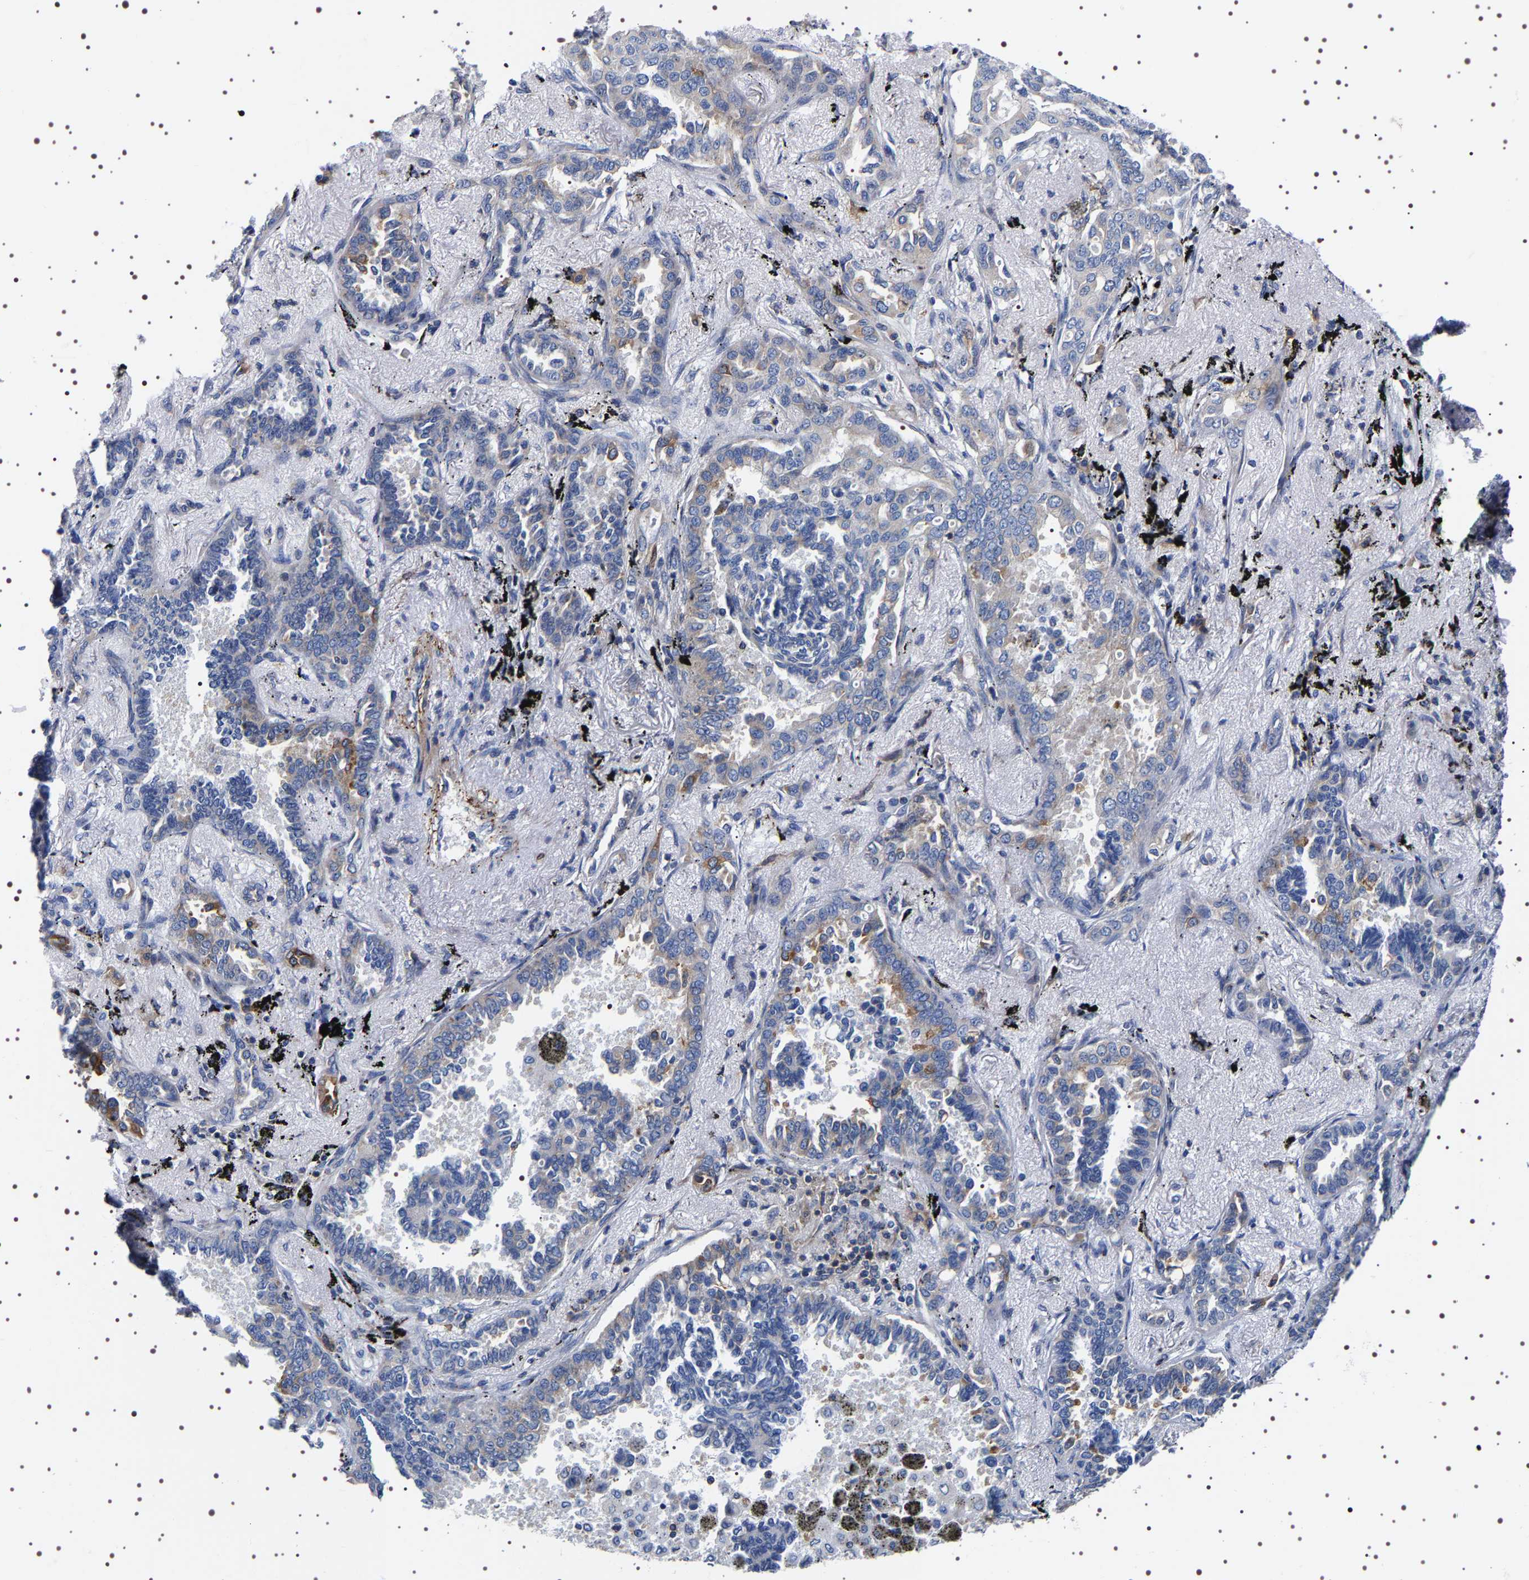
{"staining": {"intensity": "moderate", "quantity": "<25%", "location": "cytoplasmic/membranous"}, "tissue": "lung cancer", "cell_type": "Tumor cells", "image_type": "cancer", "snomed": [{"axis": "morphology", "description": "Adenocarcinoma, NOS"}, {"axis": "topography", "description": "Lung"}], "caption": "Immunohistochemical staining of human lung cancer (adenocarcinoma) exhibits moderate cytoplasmic/membranous protein expression in about <25% of tumor cells. The staining is performed using DAB brown chromogen to label protein expression. The nuclei are counter-stained blue using hematoxylin.", "gene": "SQLE", "patient": {"sex": "male", "age": 59}}